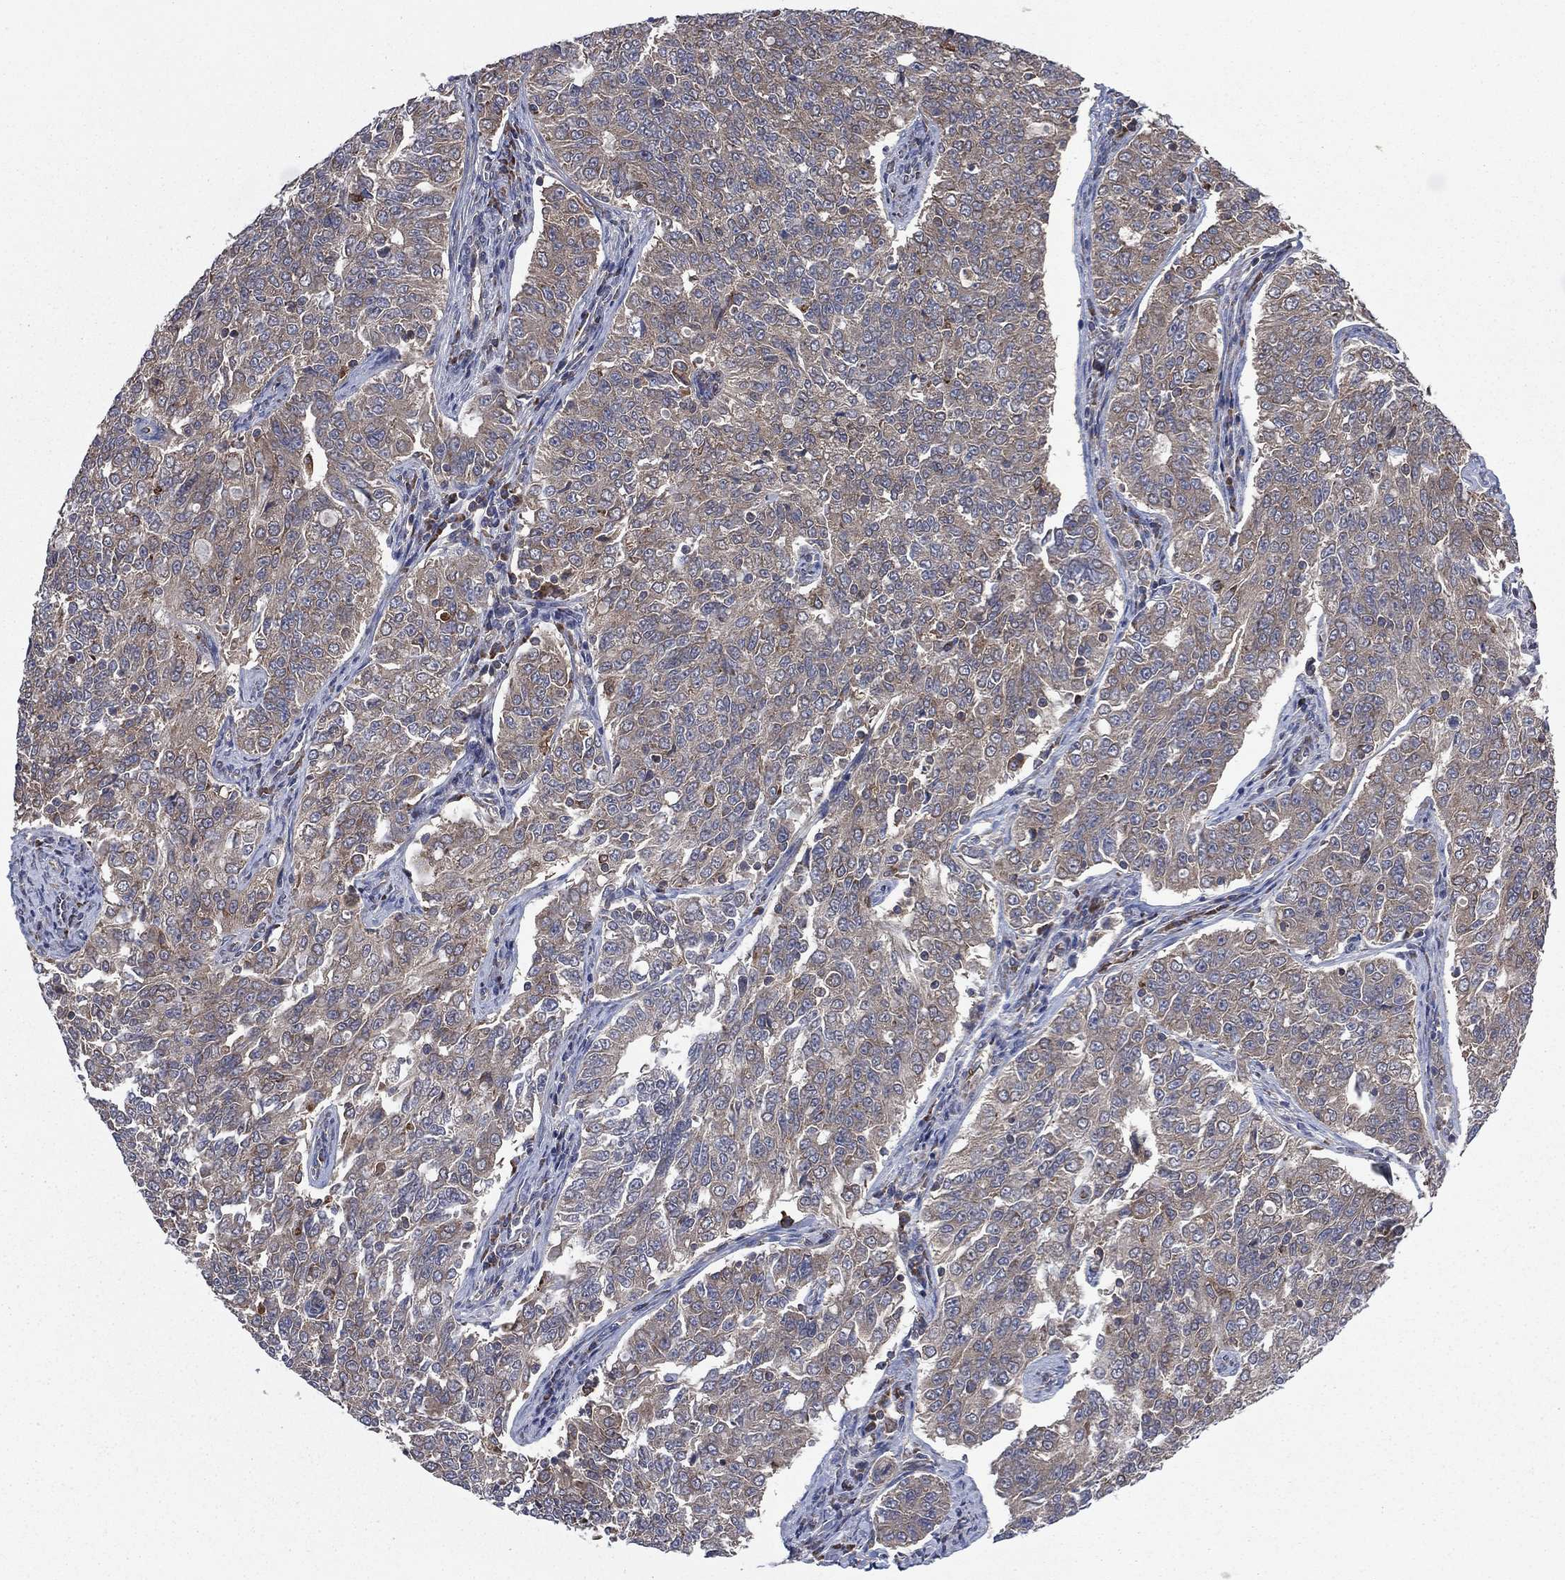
{"staining": {"intensity": "weak", "quantity": "25%-75%", "location": "cytoplasmic/membranous"}, "tissue": "endometrial cancer", "cell_type": "Tumor cells", "image_type": "cancer", "snomed": [{"axis": "morphology", "description": "Adenocarcinoma, NOS"}, {"axis": "topography", "description": "Endometrium"}], "caption": "A histopathology image of adenocarcinoma (endometrial) stained for a protein displays weak cytoplasmic/membranous brown staining in tumor cells. The protein of interest is stained brown, and the nuclei are stained in blue (DAB IHC with brightfield microscopy, high magnification).", "gene": "C2orf76", "patient": {"sex": "female", "age": 43}}